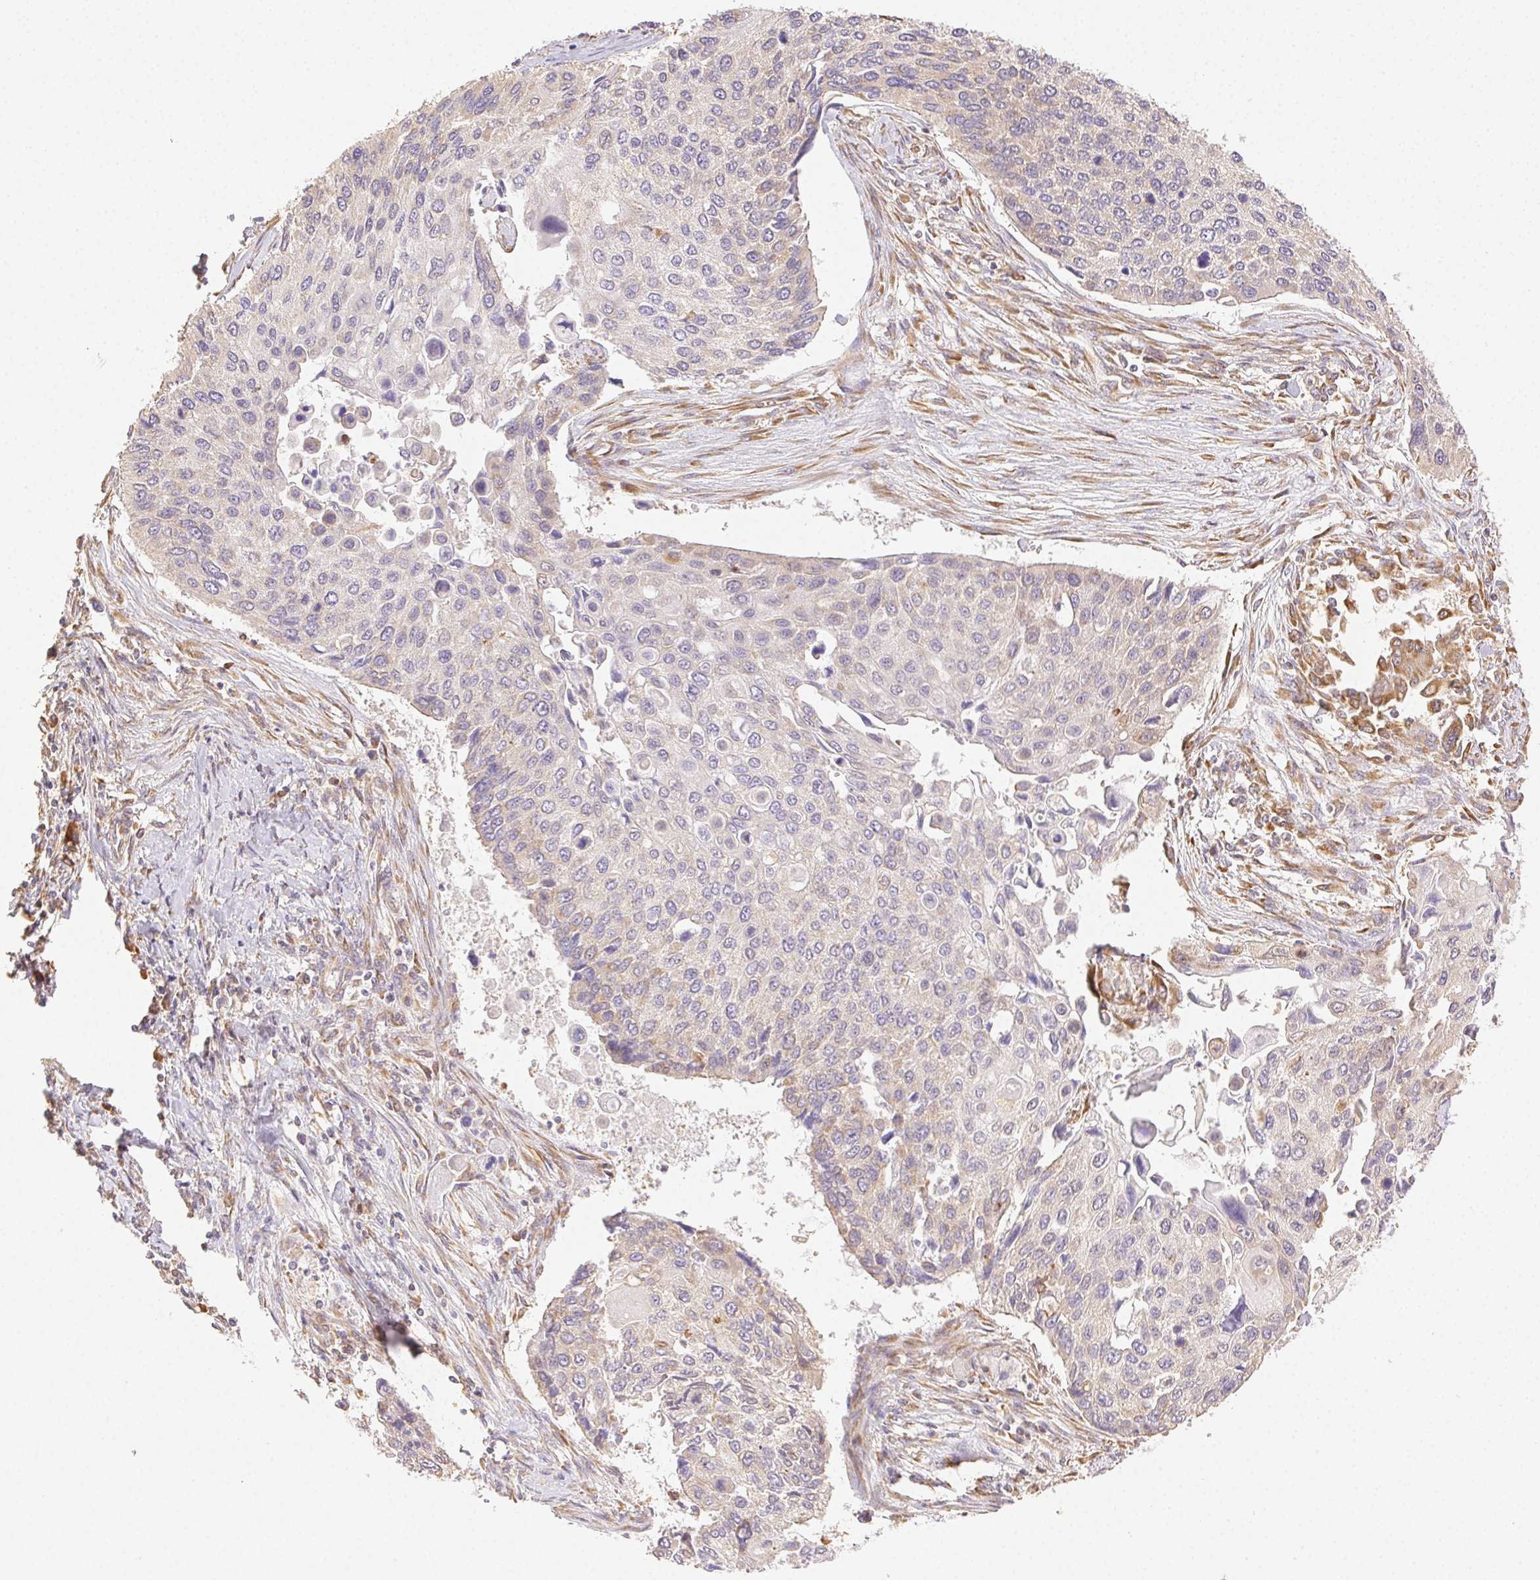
{"staining": {"intensity": "negative", "quantity": "none", "location": "none"}, "tissue": "lung cancer", "cell_type": "Tumor cells", "image_type": "cancer", "snomed": [{"axis": "morphology", "description": "Squamous cell carcinoma, NOS"}, {"axis": "morphology", "description": "Squamous cell carcinoma, metastatic, NOS"}, {"axis": "topography", "description": "Lung"}], "caption": "Immunohistochemical staining of lung cancer exhibits no significant staining in tumor cells.", "gene": "ENTREP1", "patient": {"sex": "male", "age": 63}}